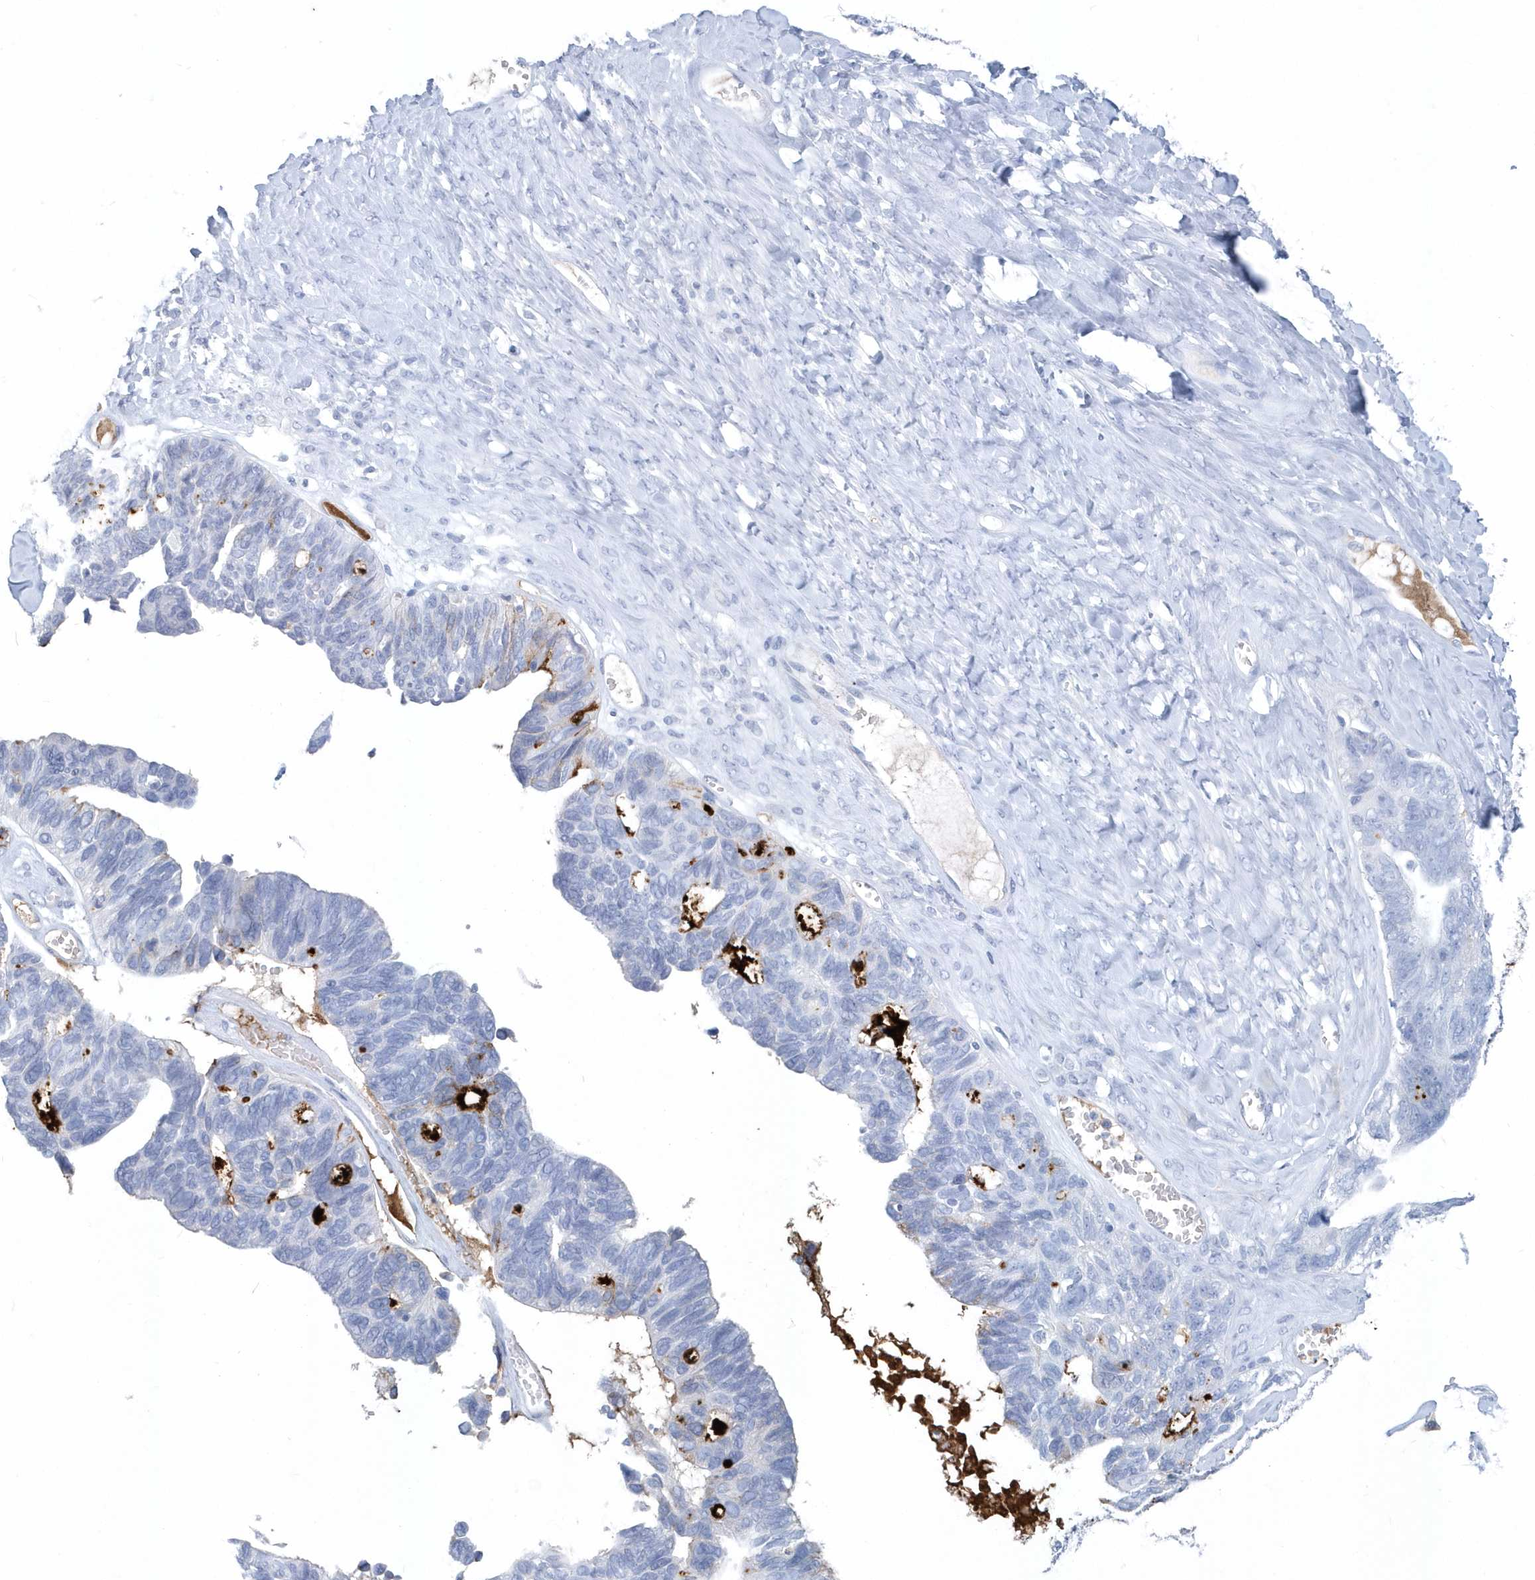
{"staining": {"intensity": "negative", "quantity": "none", "location": "none"}, "tissue": "ovarian cancer", "cell_type": "Tumor cells", "image_type": "cancer", "snomed": [{"axis": "morphology", "description": "Cystadenocarcinoma, serous, NOS"}, {"axis": "topography", "description": "Ovary"}], "caption": "Micrograph shows no protein staining in tumor cells of ovarian cancer tissue.", "gene": "JCHAIN", "patient": {"sex": "female", "age": 79}}